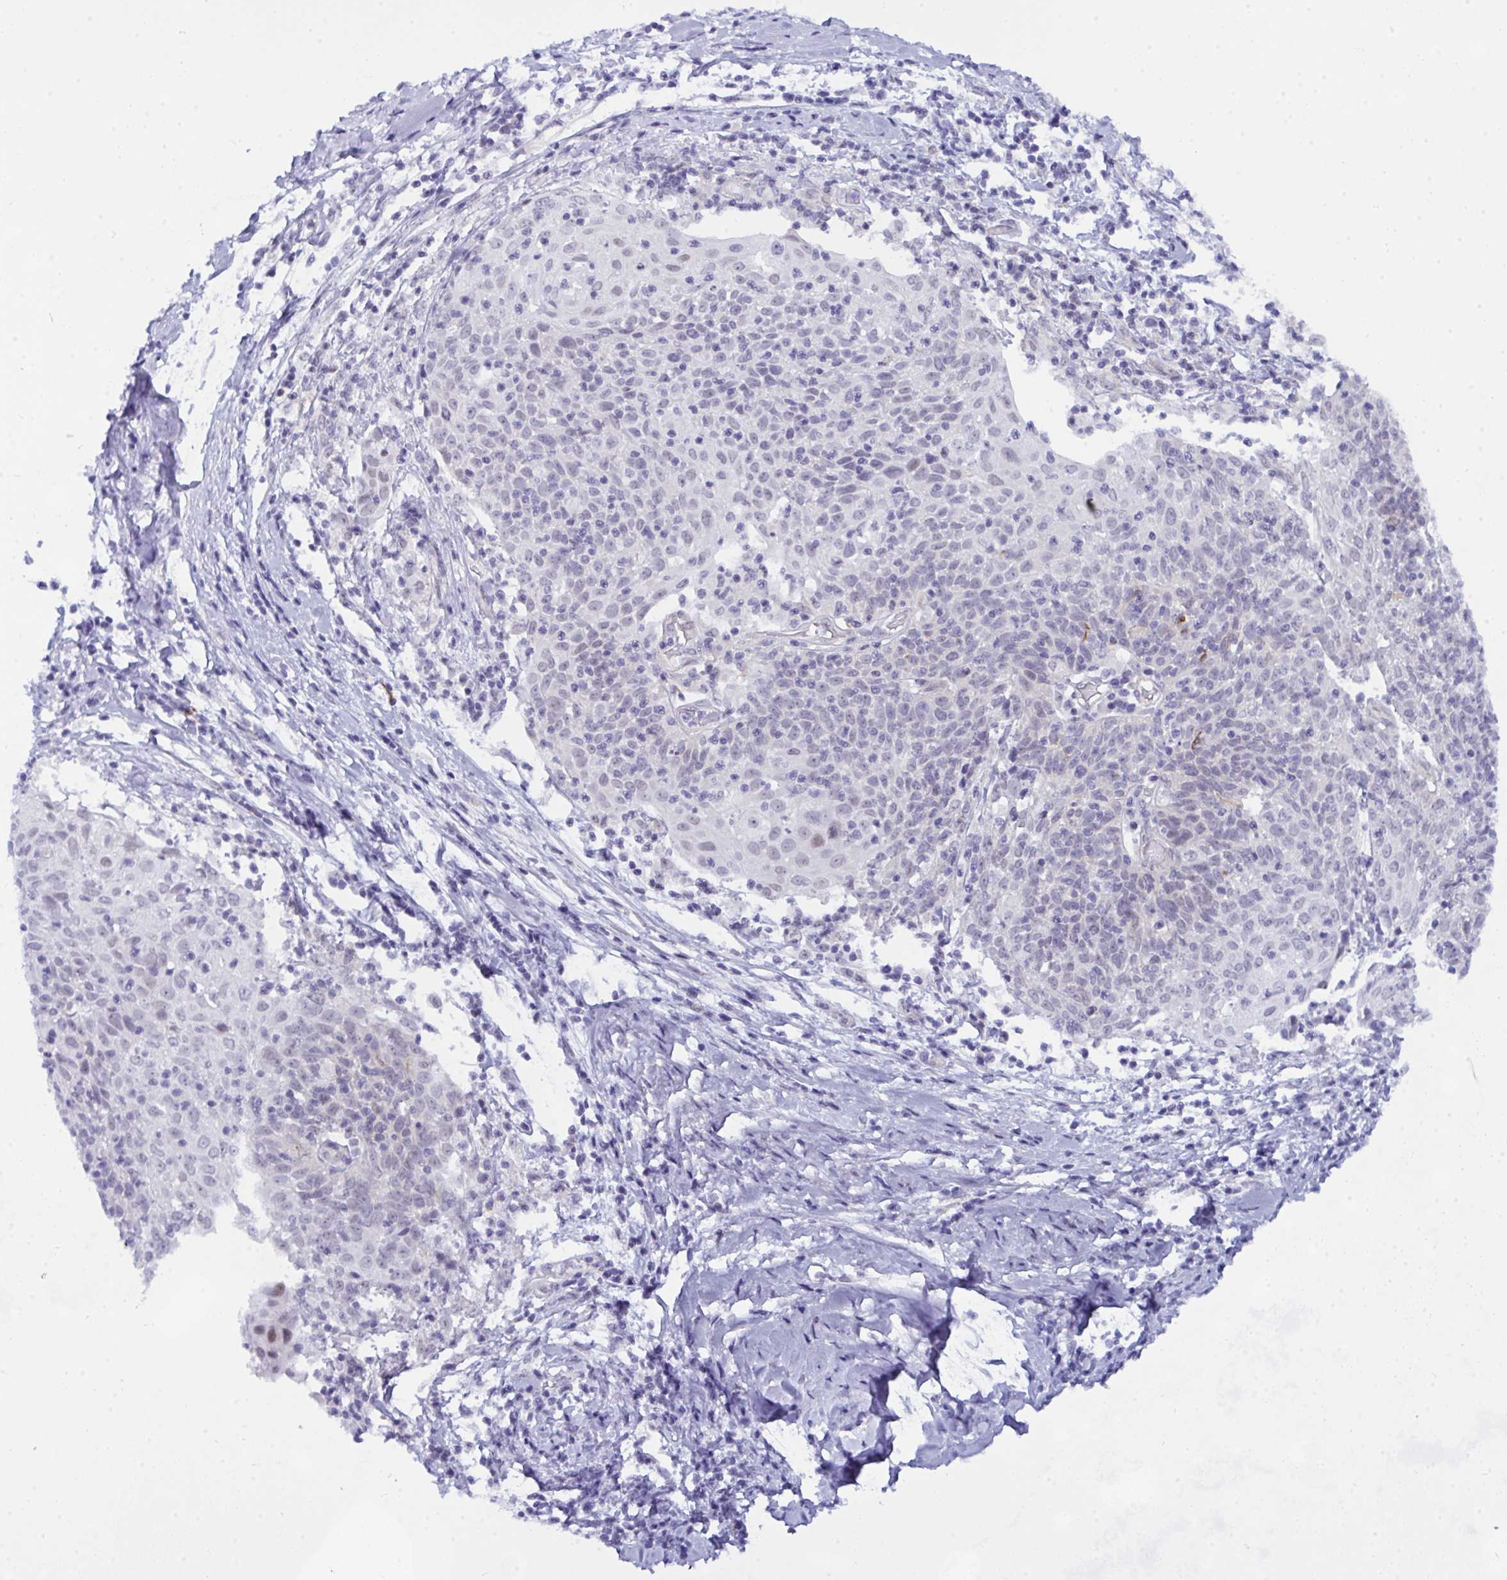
{"staining": {"intensity": "negative", "quantity": "none", "location": "none"}, "tissue": "cervical cancer", "cell_type": "Tumor cells", "image_type": "cancer", "snomed": [{"axis": "morphology", "description": "Squamous cell carcinoma, NOS"}, {"axis": "topography", "description": "Cervix"}], "caption": "Tumor cells are negative for protein expression in human cervical squamous cell carcinoma.", "gene": "NFXL1", "patient": {"sex": "female", "age": 55}}